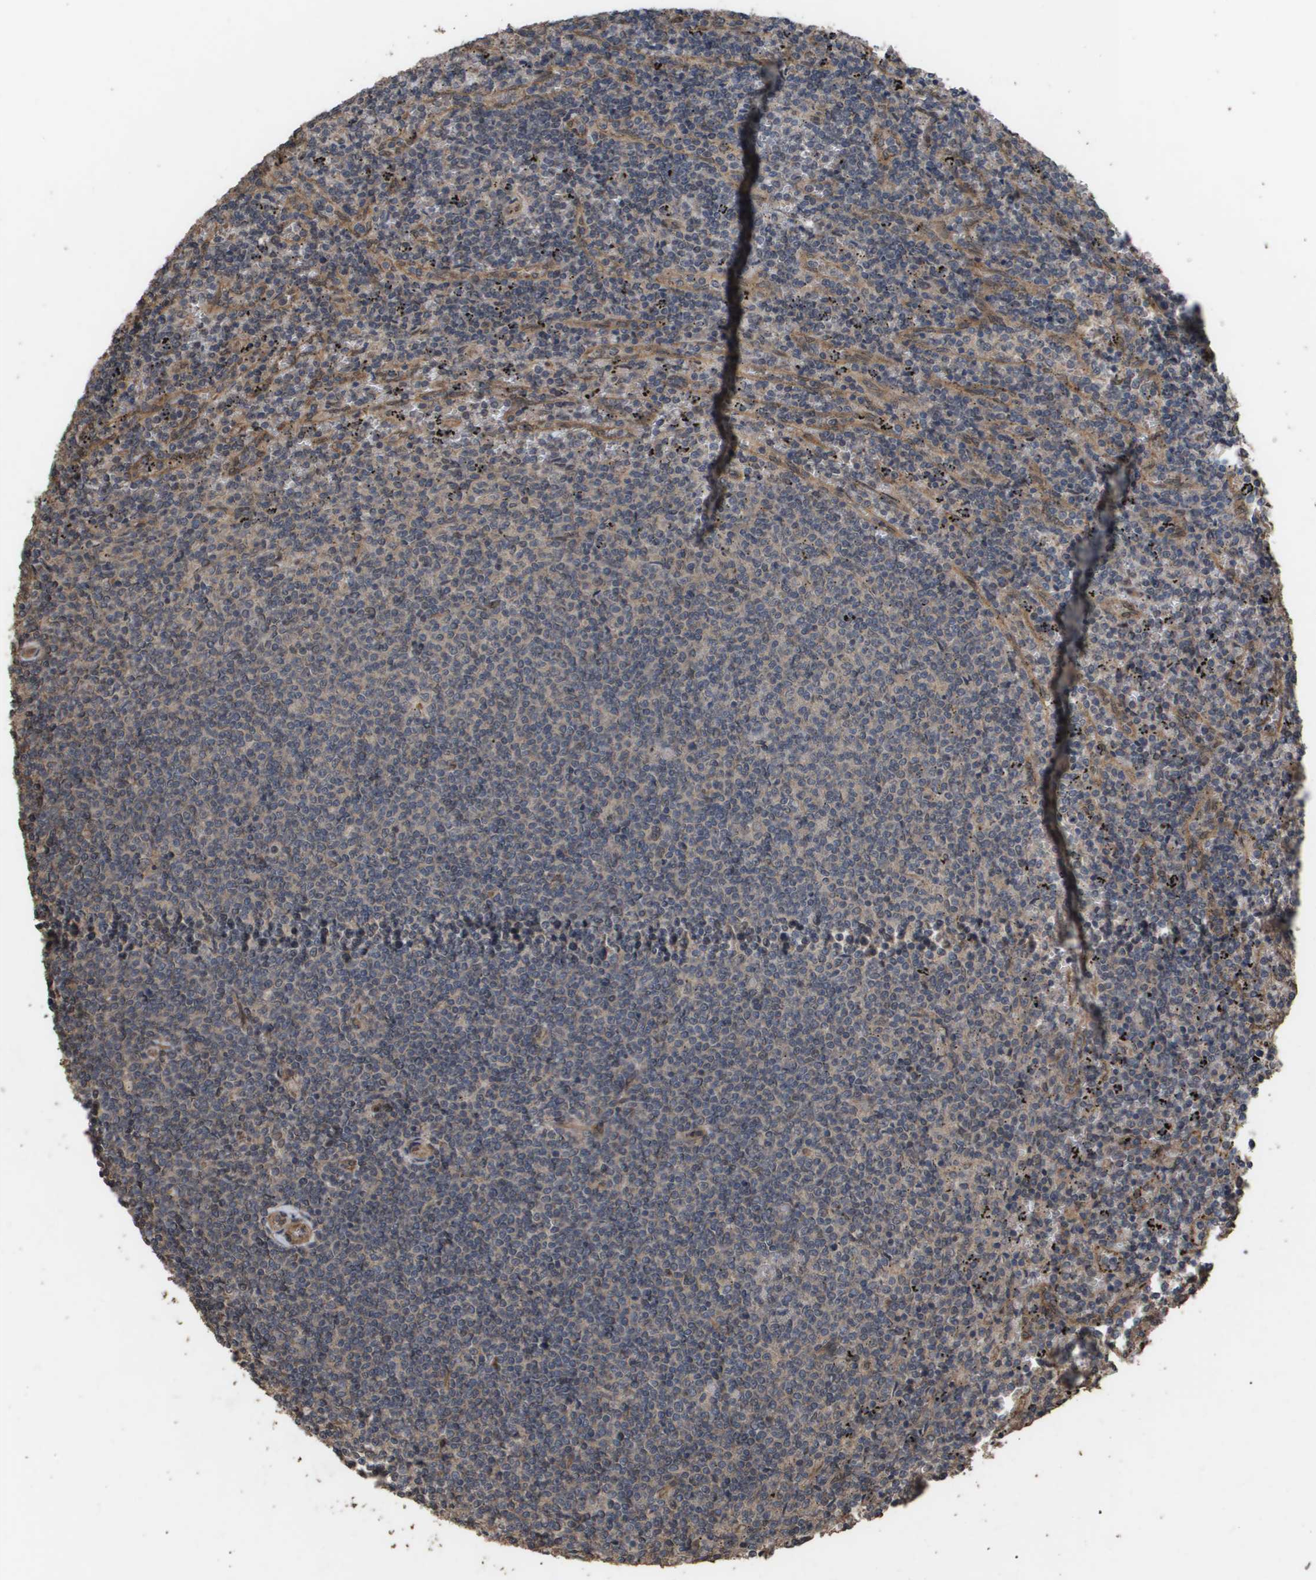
{"staining": {"intensity": "weak", "quantity": ">75%", "location": "cytoplasmic/membranous"}, "tissue": "lymphoma", "cell_type": "Tumor cells", "image_type": "cancer", "snomed": [{"axis": "morphology", "description": "Malignant lymphoma, non-Hodgkin's type, Low grade"}, {"axis": "topography", "description": "Spleen"}], "caption": "Lymphoma stained for a protein (brown) exhibits weak cytoplasmic/membranous positive expression in approximately >75% of tumor cells.", "gene": "CUL5", "patient": {"sex": "female", "age": 50}}